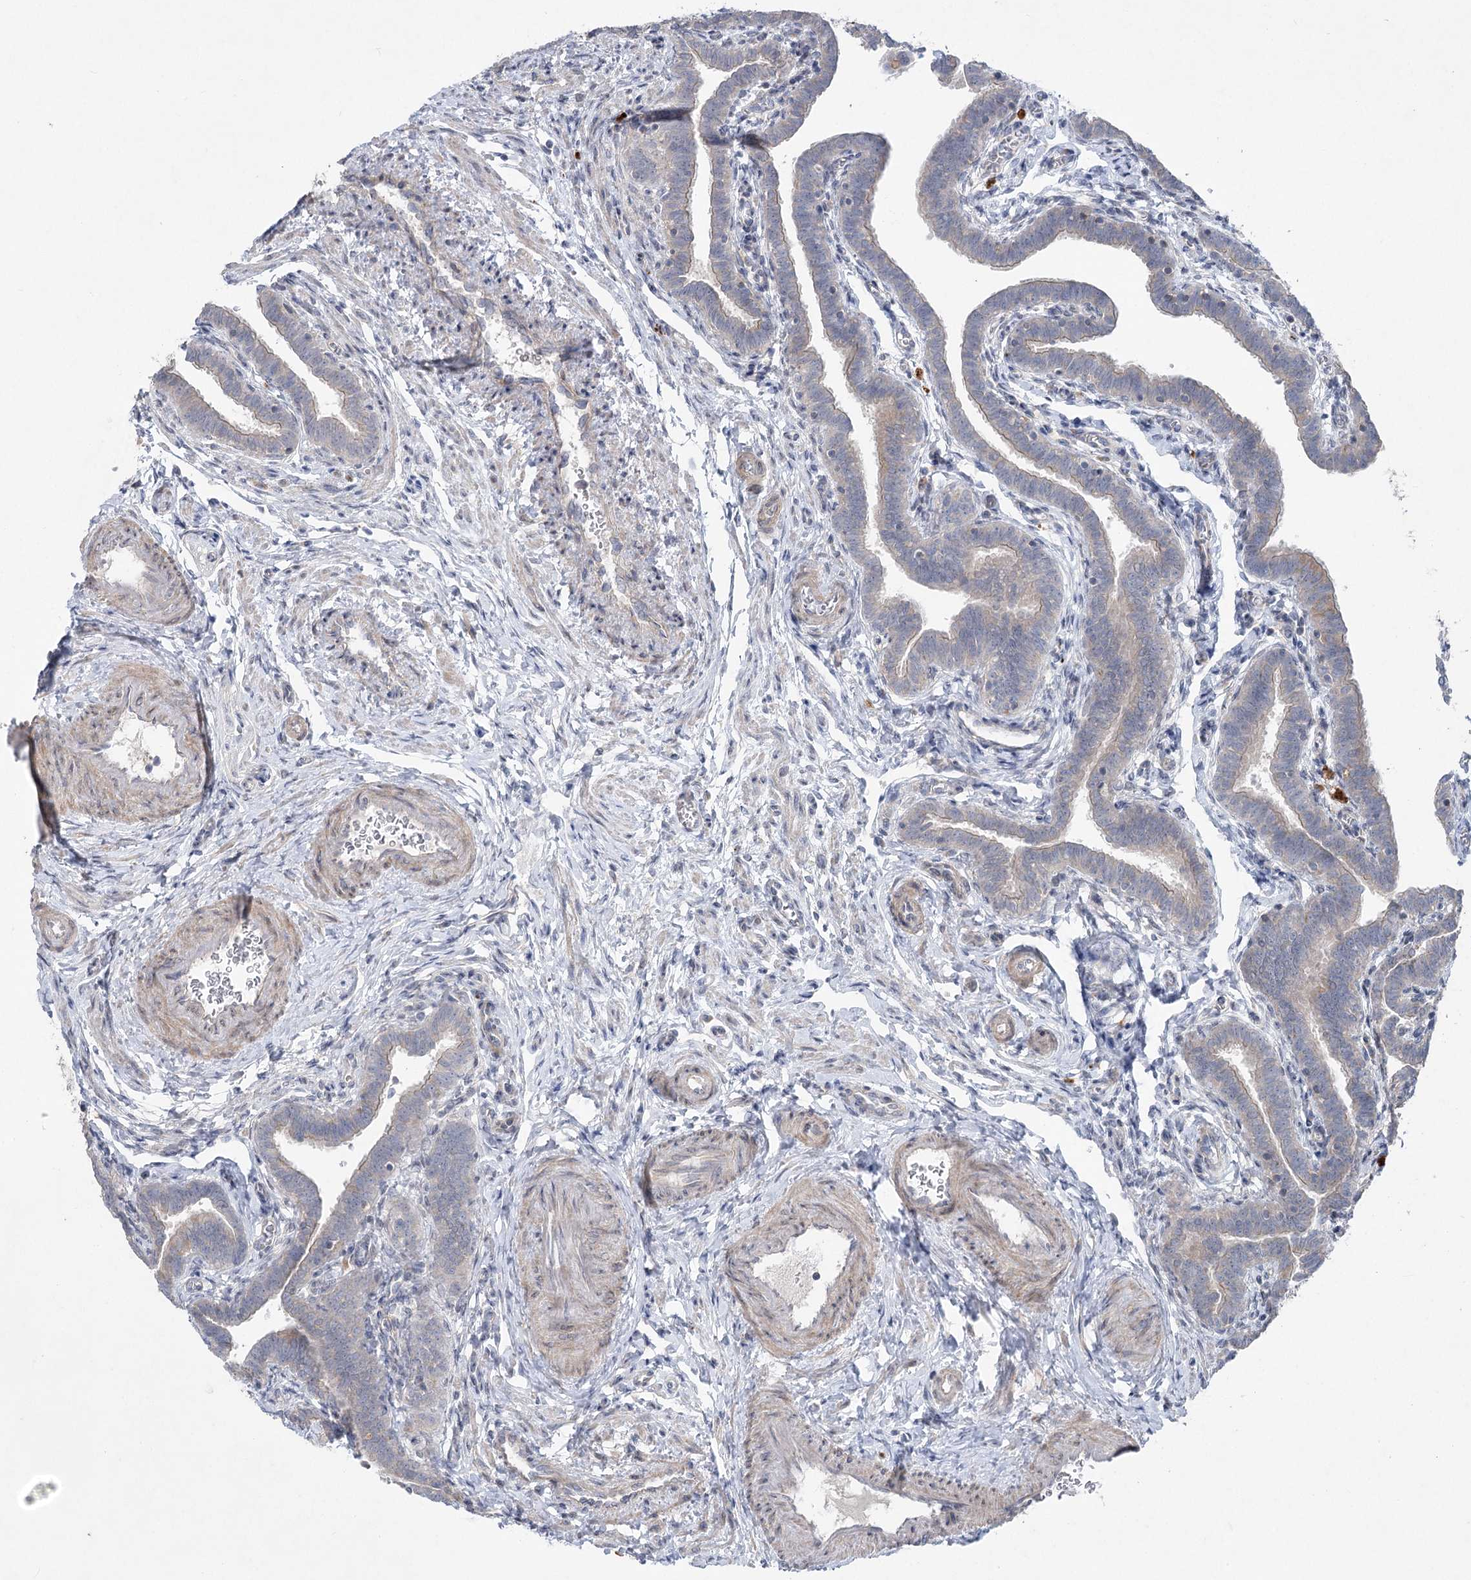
{"staining": {"intensity": "moderate", "quantity": "<25%", "location": "cytoplasmic/membranous"}, "tissue": "fallopian tube", "cell_type": "Glandular cells", "image_type": "normal", "snomed": [{"axis": "morphology", "description": "Normal tissue, NOS"}, {"axis": "topography", "description": "Fallopian tube"}], "caption": "Protein staining demonstrates moderate cytoplasmic/membranous staining in about <25% of glandular cells in benign fallopian tube.", "gene": "SCN11A", "patient": {"sex": "female", "age": 36}}